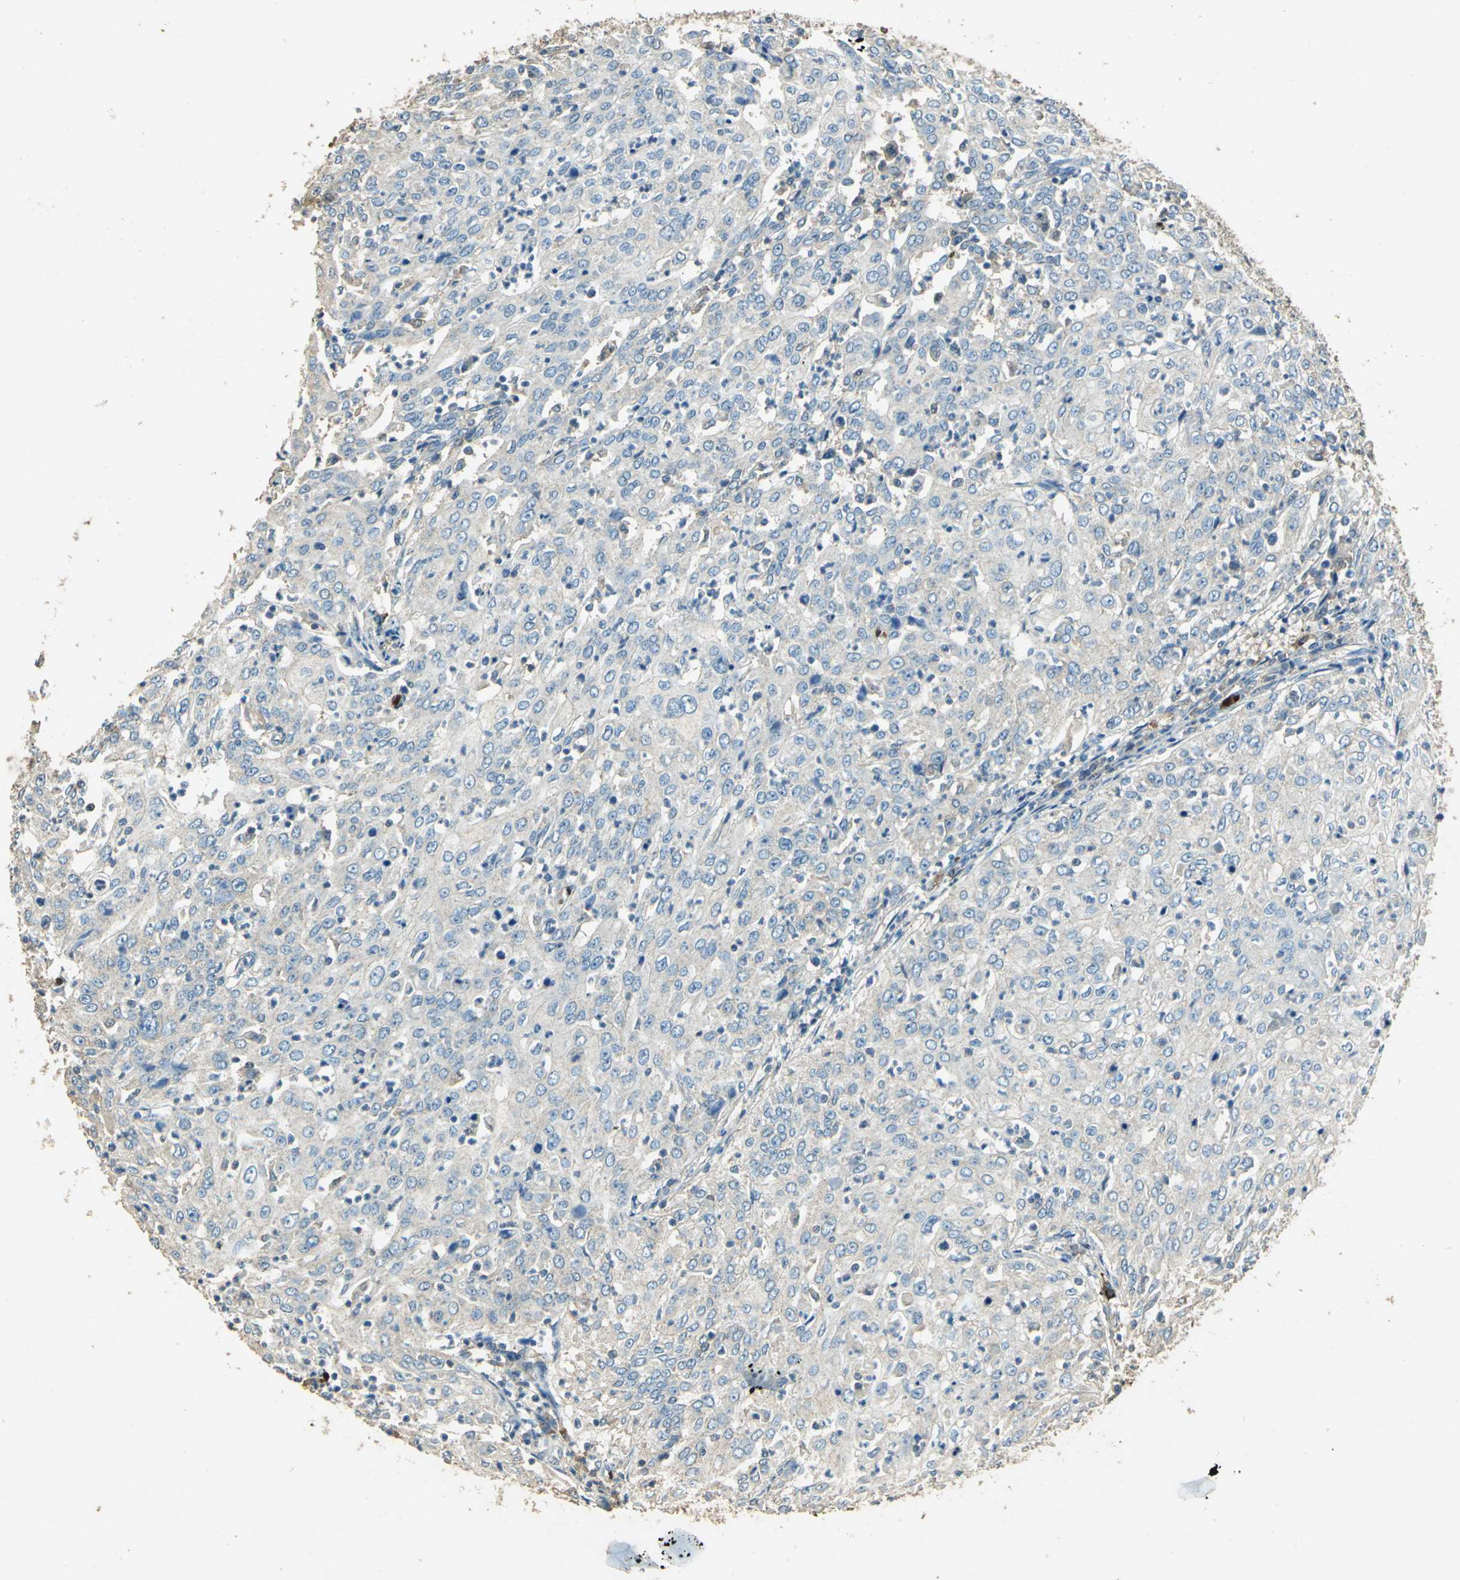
{"staining": {"intensity": "weak", "quantity": "25%-75%", "location": "cytoplasmic/membranous"}, "tissue": "cervical cancer", "cell_type": "Tumor cells", "image_type": "cancer", "snomed": [{"axis": "morphology", "description": "Squamous cell carcinoma, NOS"}, {"axis": "topography", "description": "Cervix"}], "caption": "Immunohistochemical staining of human cervical cancer (squamous cell carcinoma) reveals low levels of weak cytoplasmic/membranous staining in approximately 25%-75% of tumor cells.", "gene": "TRAPPC2", "patient": {"sex": "female", "age": 39}}